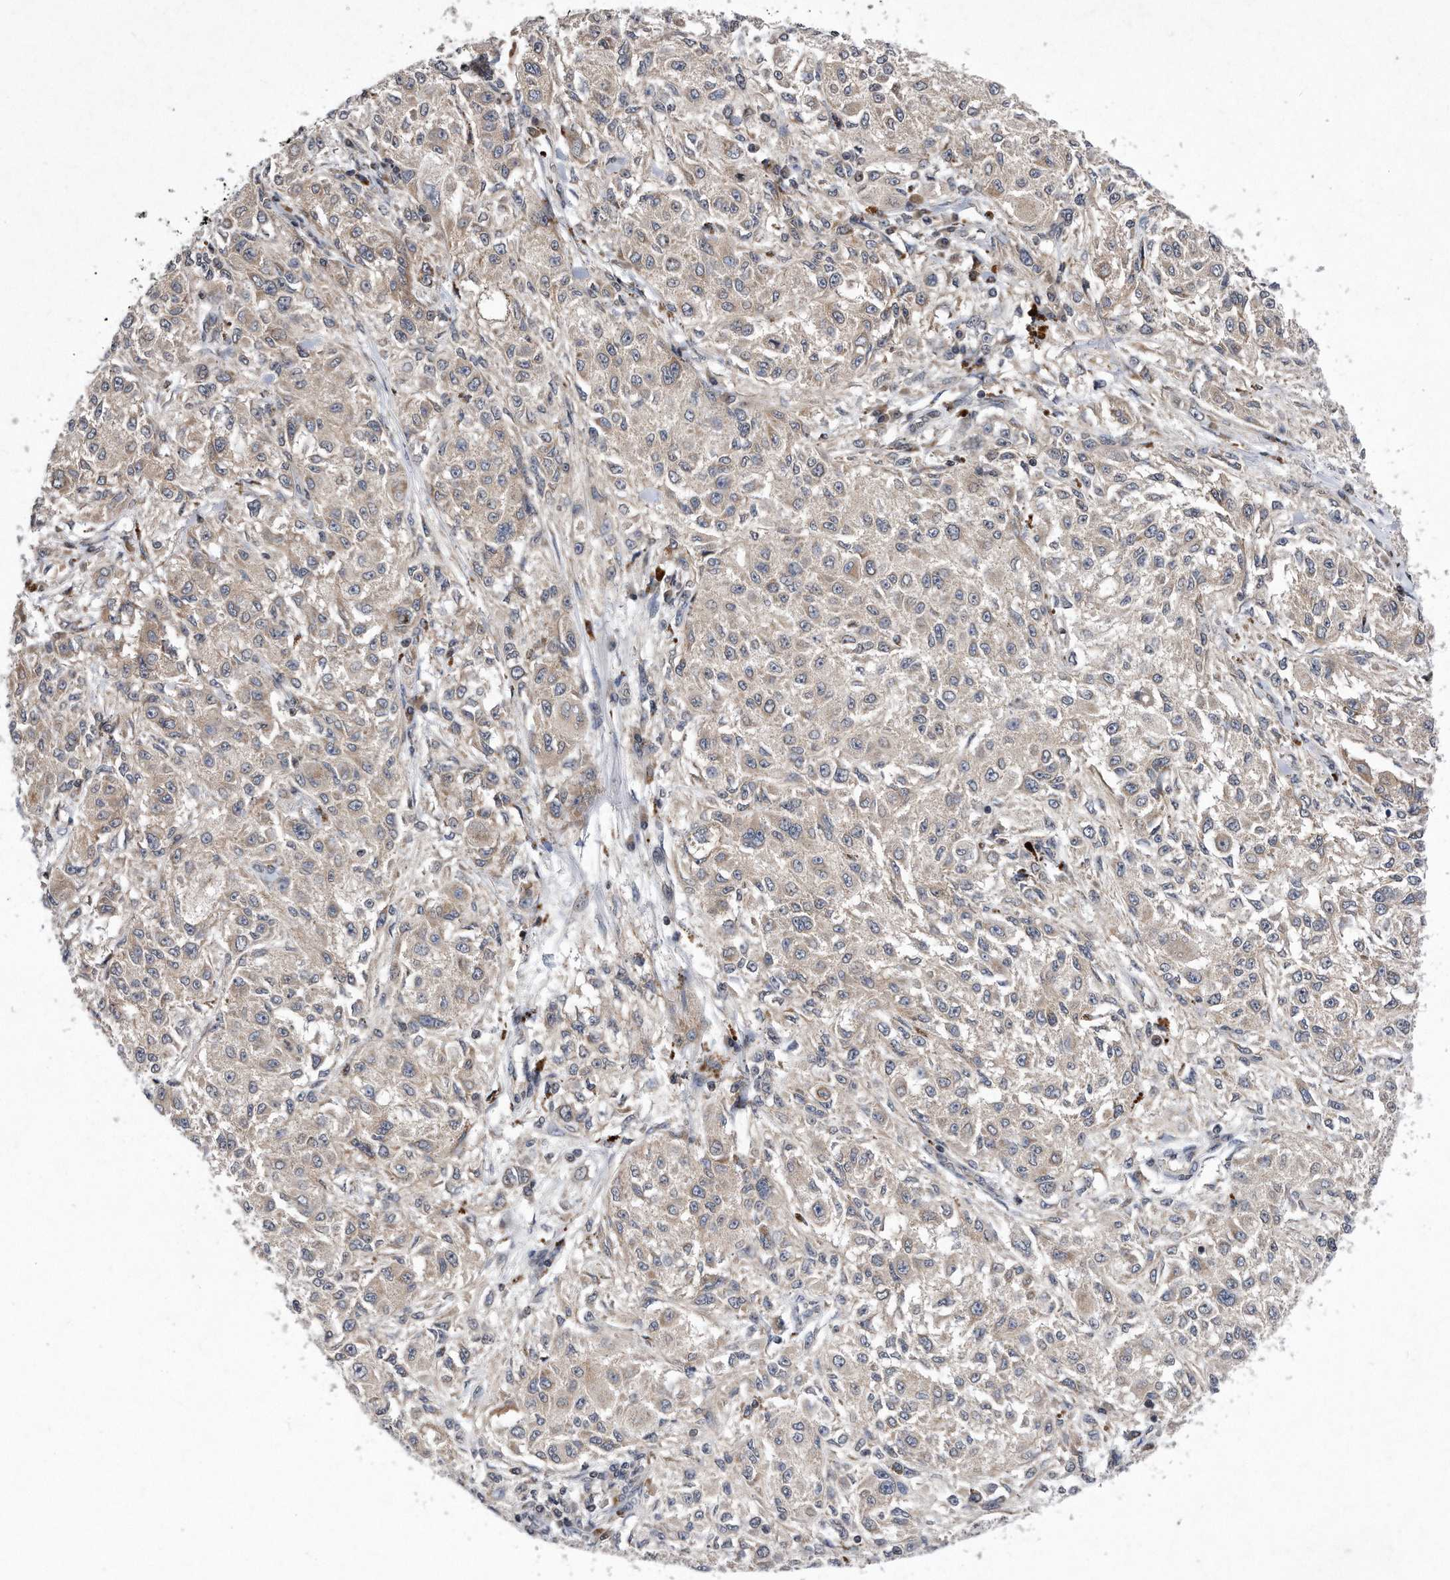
{"staining": {"intensity": "negative", "quantity": "none", "location": "none"}, "tissue": "melanoma", "cell_type": "Tumor cells", "image_type": "cancer", "snomed": [{"axis": "morphology", "description": "Necrosis, NOS"}, {"axis": "morphology", "description": "Malignant melanoma, NOS"}, {"axis": "topography", "description": "Skin"}], "caption": "This micrograph is of melanoma stained with IHC to label a protein in brown with the nuclei are counter-stained blue. There is no positivity in tumor cells.", "gene": "DAB1", "patient": {"sex": "female", "age": 87}}